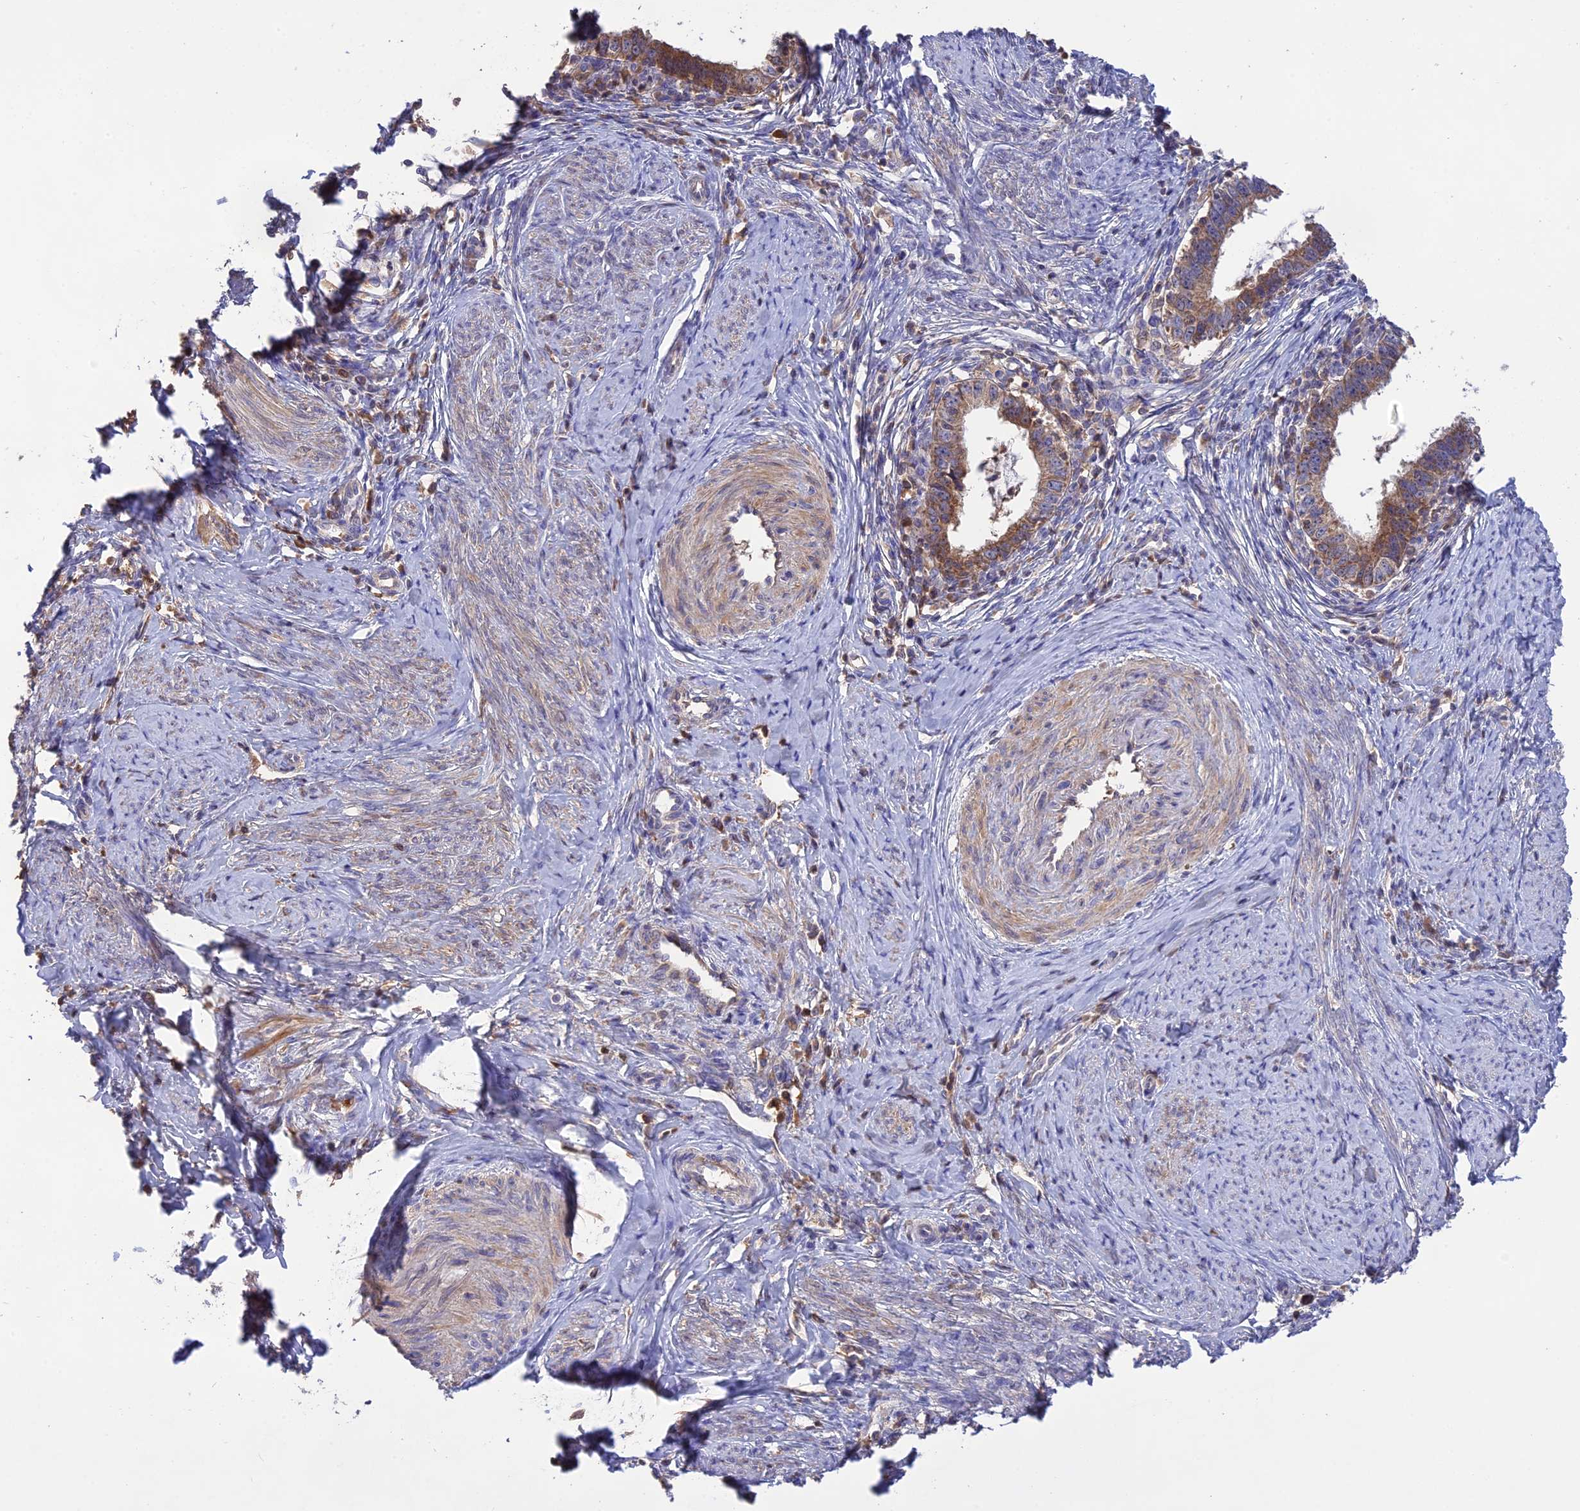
{"staining": {"intensity": "moderate", "quantity": ">75%", "location": "cytoplasmic/membranous"}, "tissue": "cervical cancer", "cell_type": "Tumor cells", "image_type": "cancer", "snomed": [{"axis": "morphology", "description": "Adenocarcinoma, NOS"}, {"axis": "topography", "description": "Cervix"}], "caption": "A medium amount of moderate cytoplasmic/membranous positivity is present in approximately >75% of tumor cells in cervical adenocarcinoma tissue.", "gene": "NUDT8", "patient": {"sex": "female", "age": 36}}